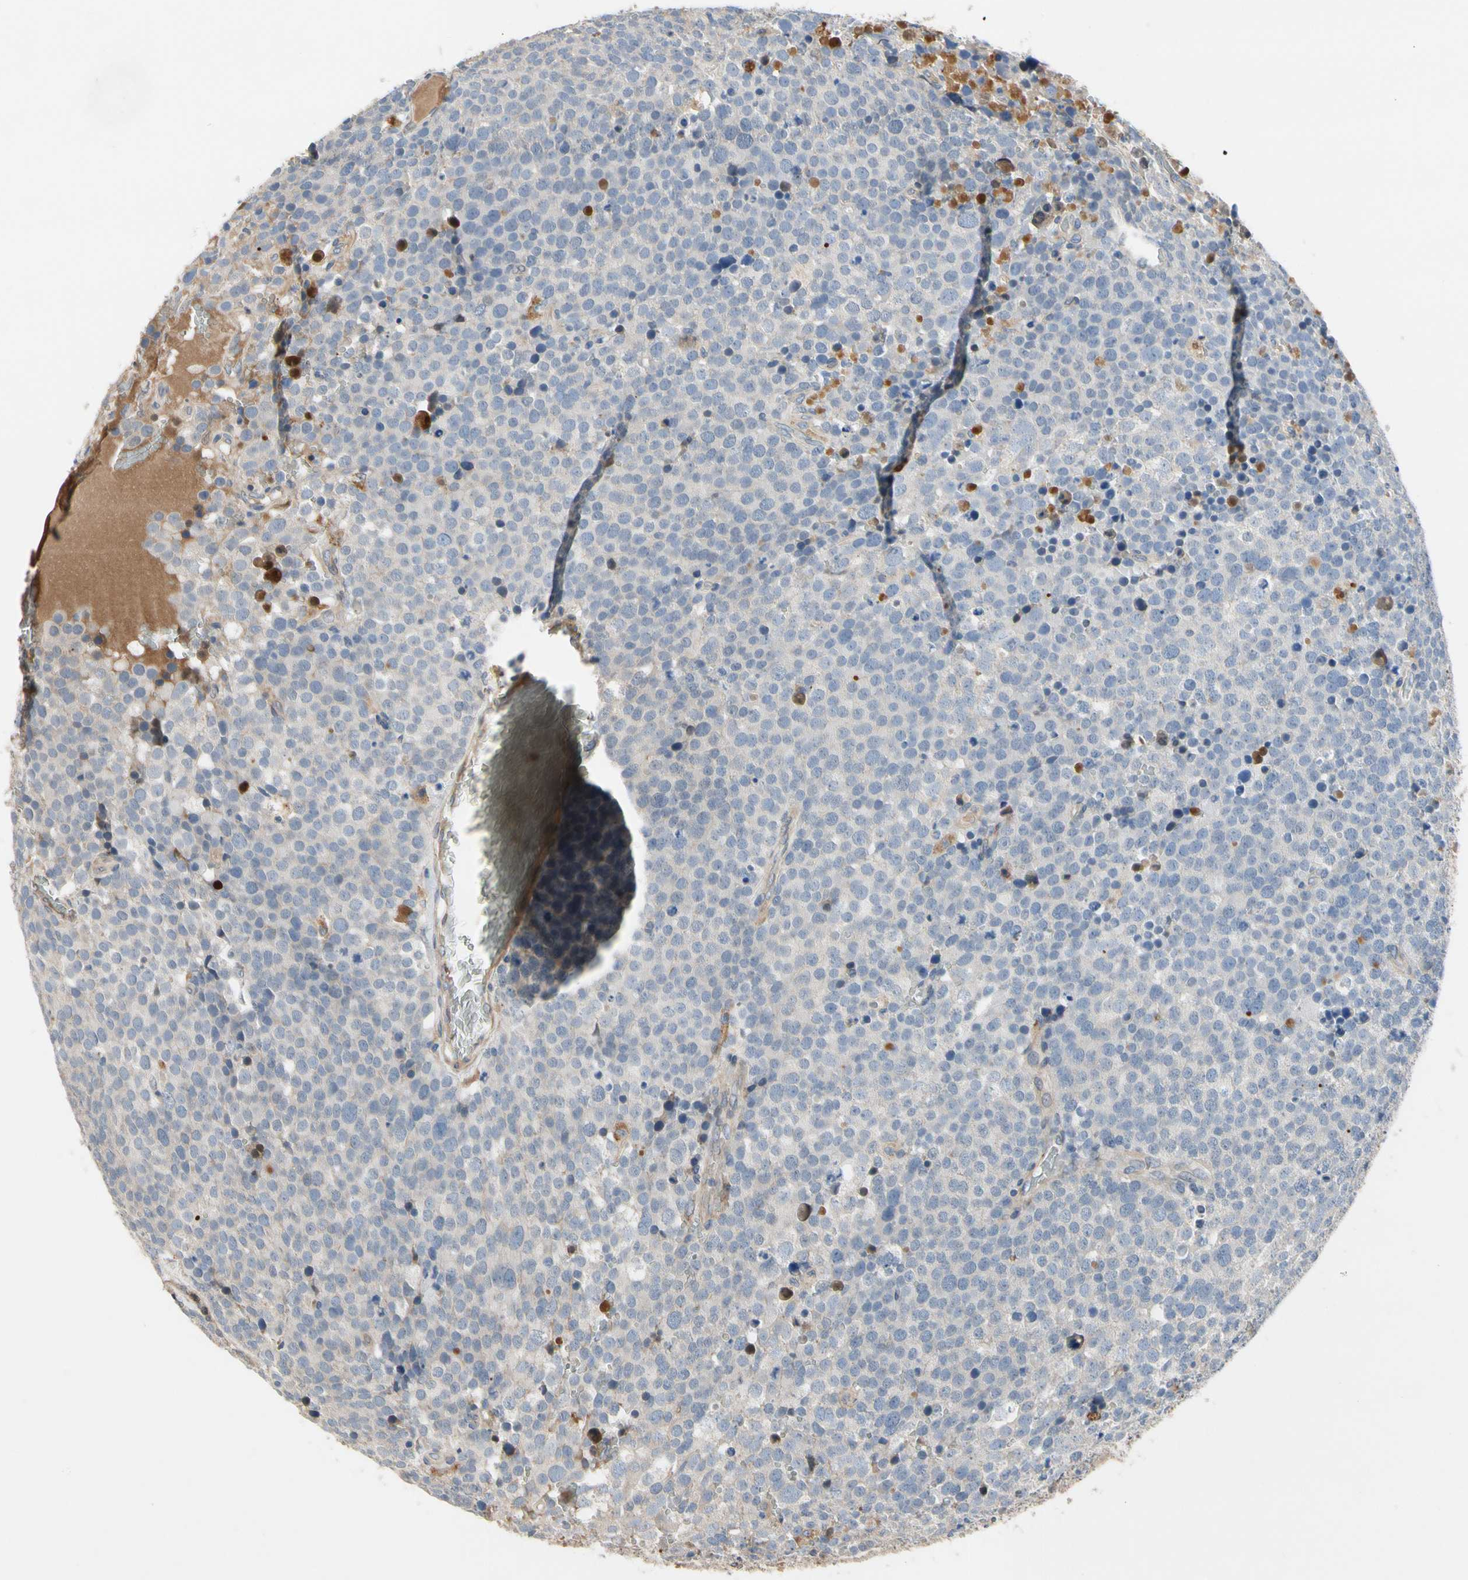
{"staining": {"intensity": "negative", "quantity": "none", "location": "none"}, "tissue": "testis cancer", "cell_type": "Tumor cells", "image_type": "cancer", "snomed": [{"axis": "morphology", "description": "Seminoma, NOS"}, {"axis": "topography", "description": "Testis"}], "caption": "This image is of testis seminoma stained with immunohistochemistry (IHC) to label a protein in brown with the nuclei are counter-stained blue. There is no staining in tumor cells.", "gene": "CRTAC1", "patient": {"sex": "male", "age": 71}}